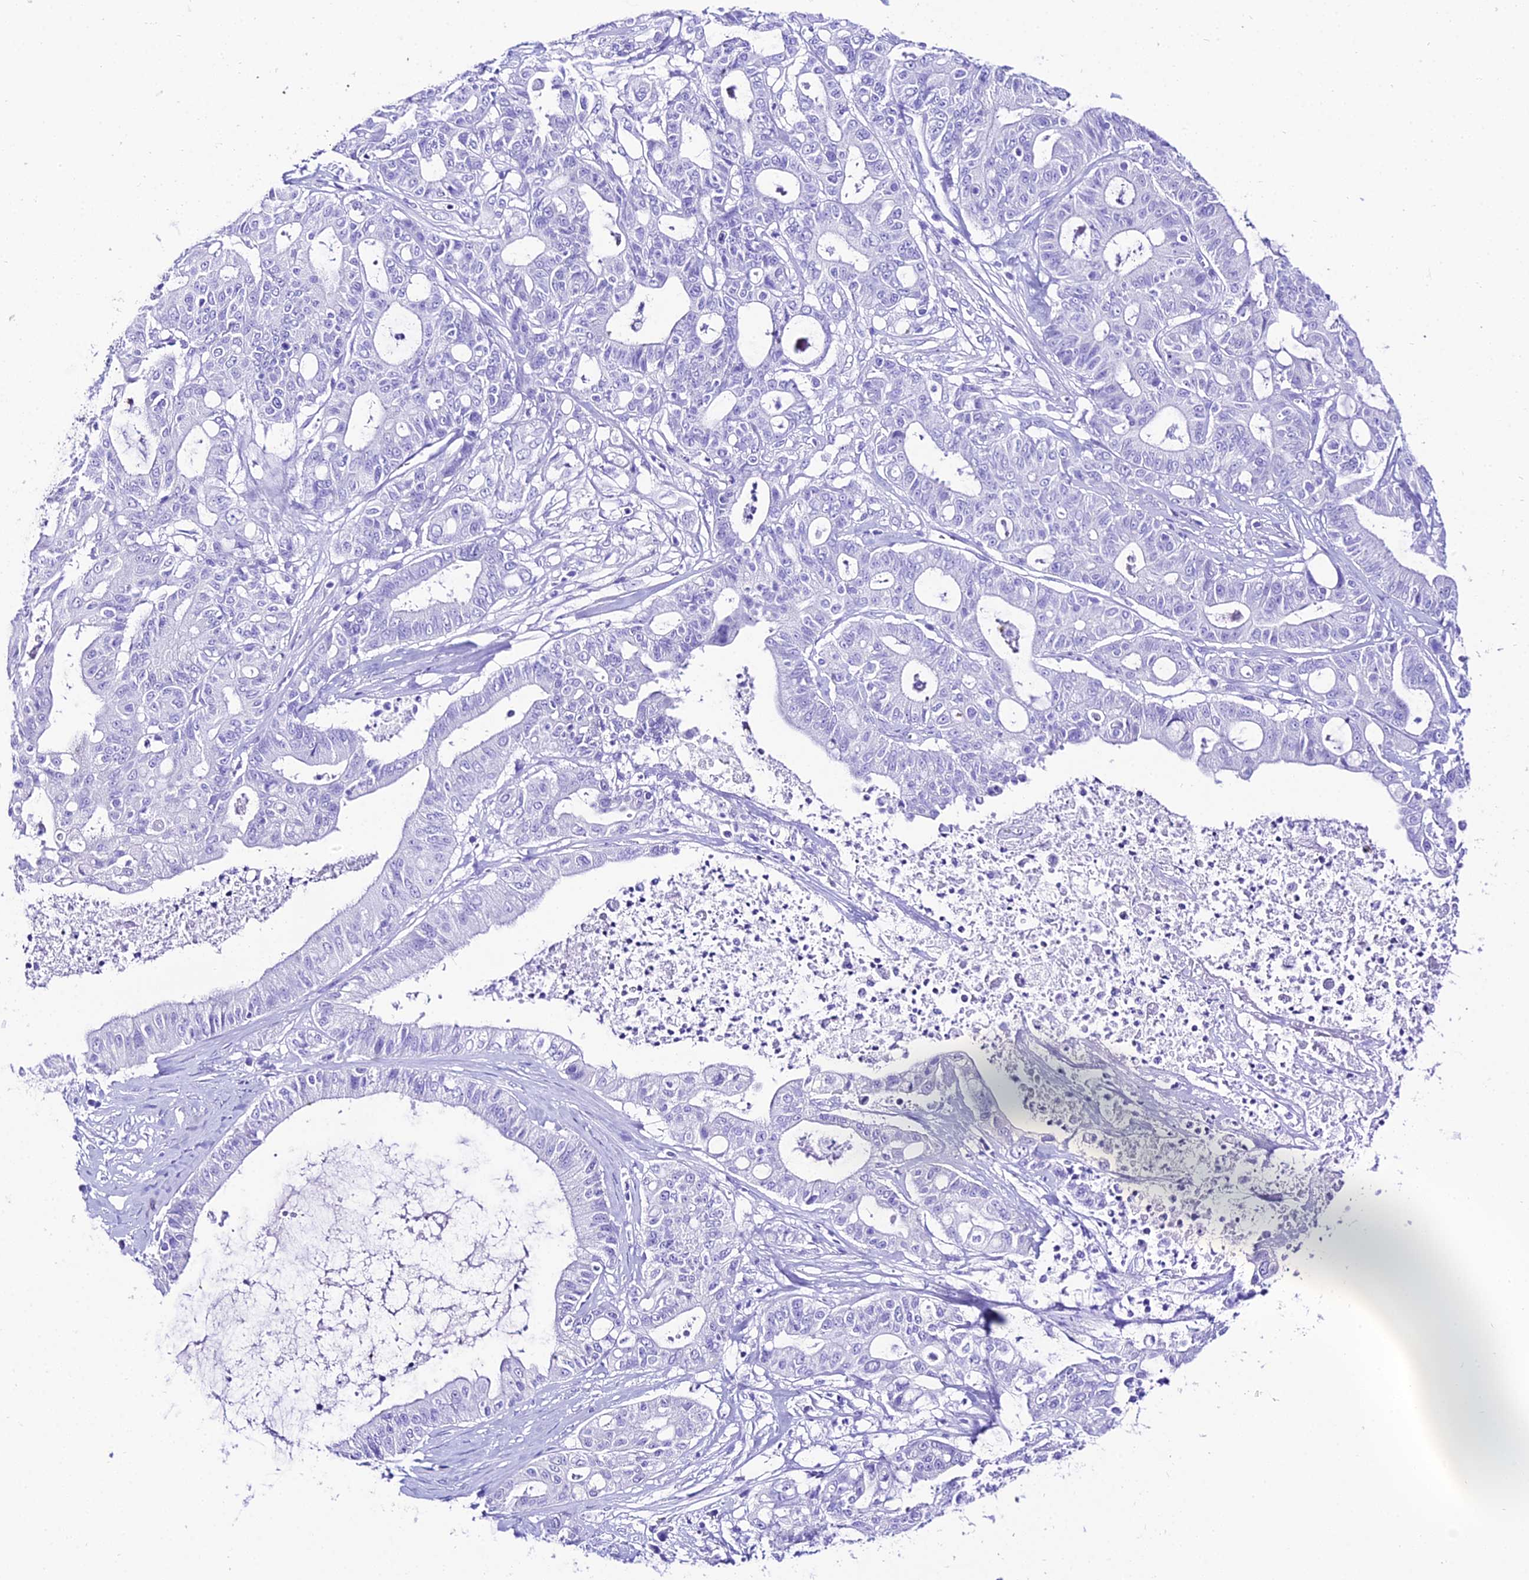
{"staining": {"intensity": "negative", "quantity": "none", "location": "none"}, "tissue": "ovarian cancer", "cell_type": "Tumor cells", "image_type": "cancer", "snomed": [{"axis": "morphology", "description": "Cystadenocarcinoma, mucinous, NOS"}, {"axis": "topography", "description": "Ovary"}], "caption": "Immunohistochemical staining of ovarian mucinous cystadenocarcinoma displays no significant positivity in tumor cells.", "gene": "TRMT44", "patient": {"sex": "female", "age": 70}}